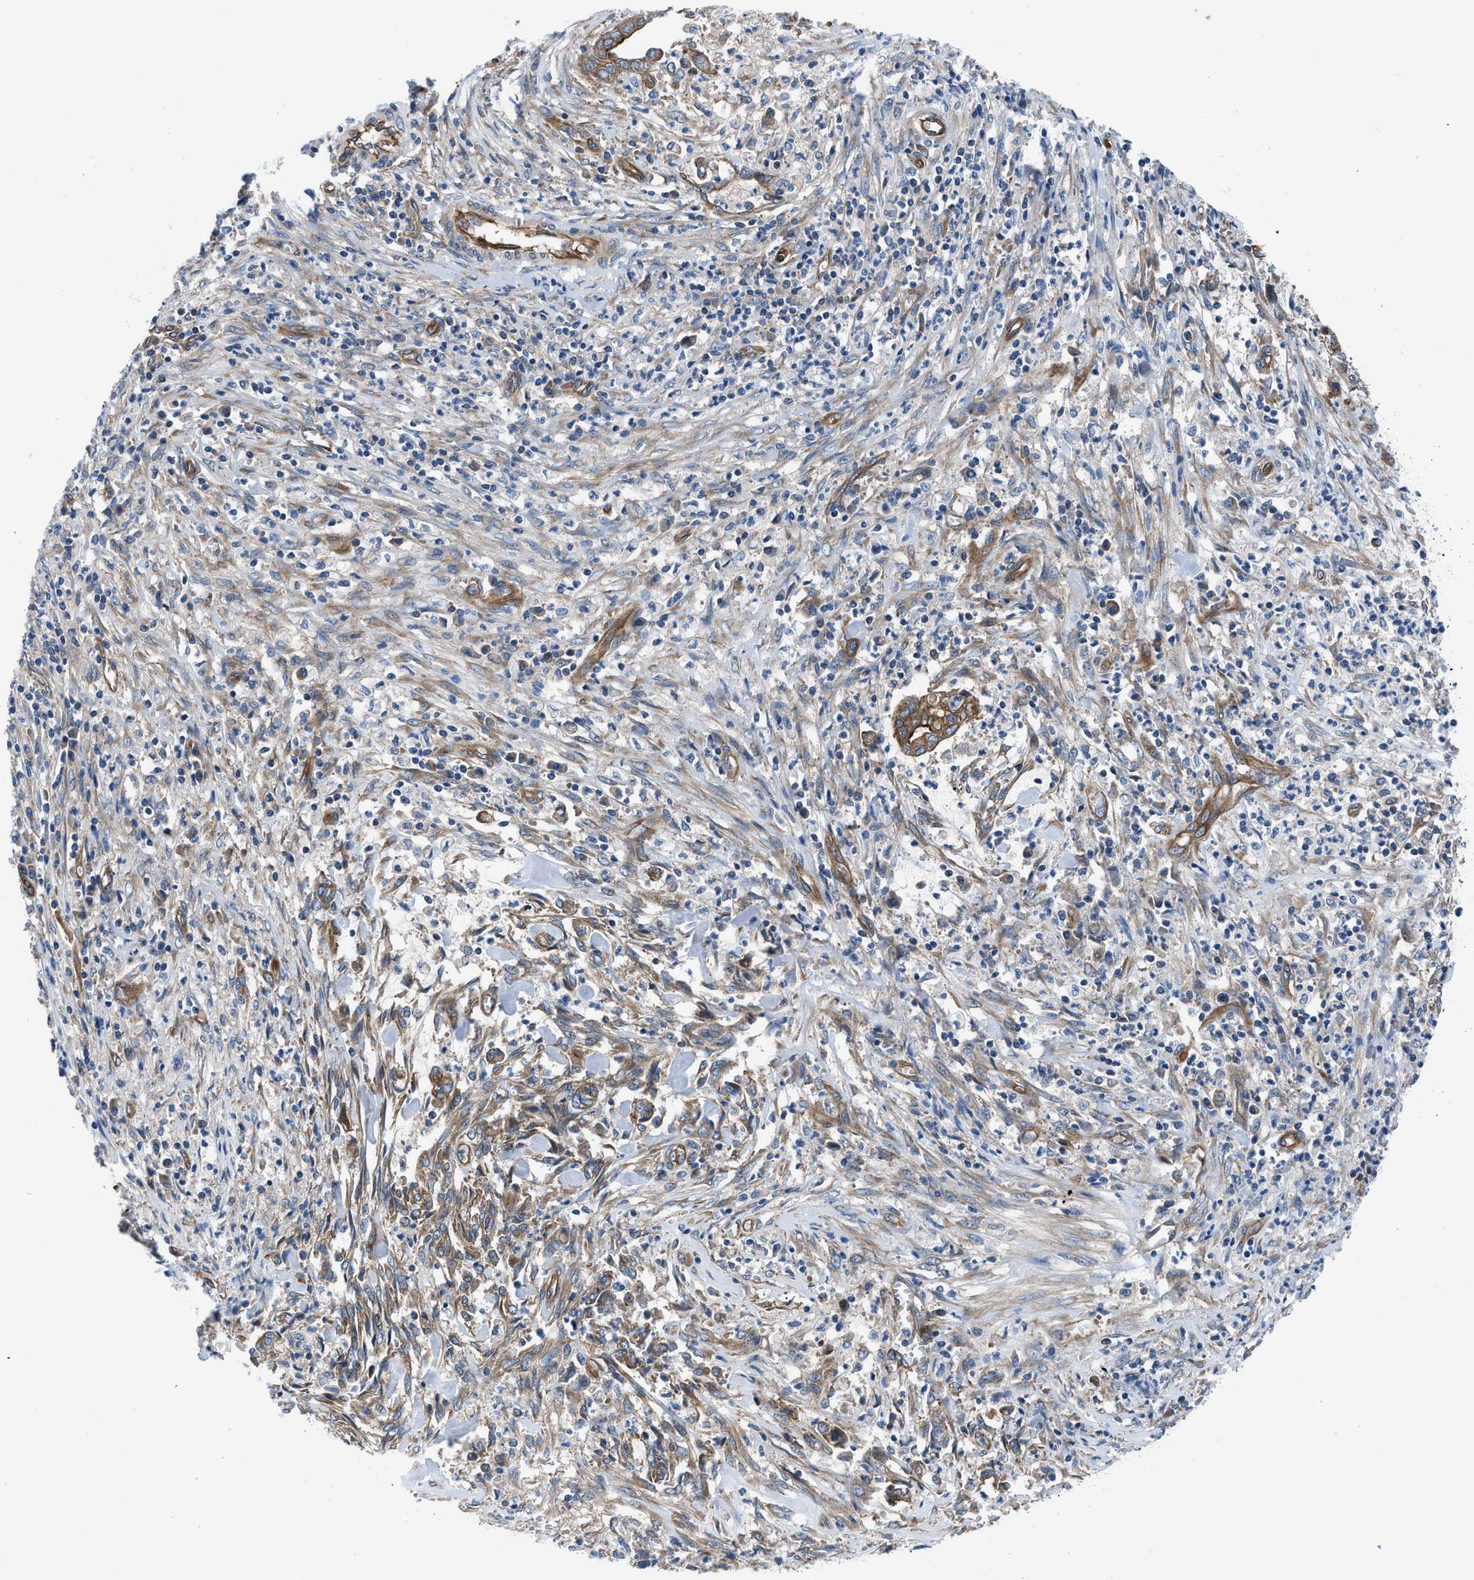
{"staining": {"intensity": "moderate", "quantity": ">75%", "location": "cytoplasmic/membranous"}, "tissue": "cervical cancer", "cell_type": "Tumor cells", "image_type": "cancer", "snomed": [{"axis": "morphology", "description": "Adenocarcinoma, NOS"}, {"axis": "topography", "description": "Cervix"}], "caption": "High-power microscopy captured an IHC image of adenocarcinoma (cervical), revealing moderate cytoplasmic/membranous positivity in about >75% of tumor cells.", "gene": "TRIP4", "patient": {"sex": "female", "age": 44}}